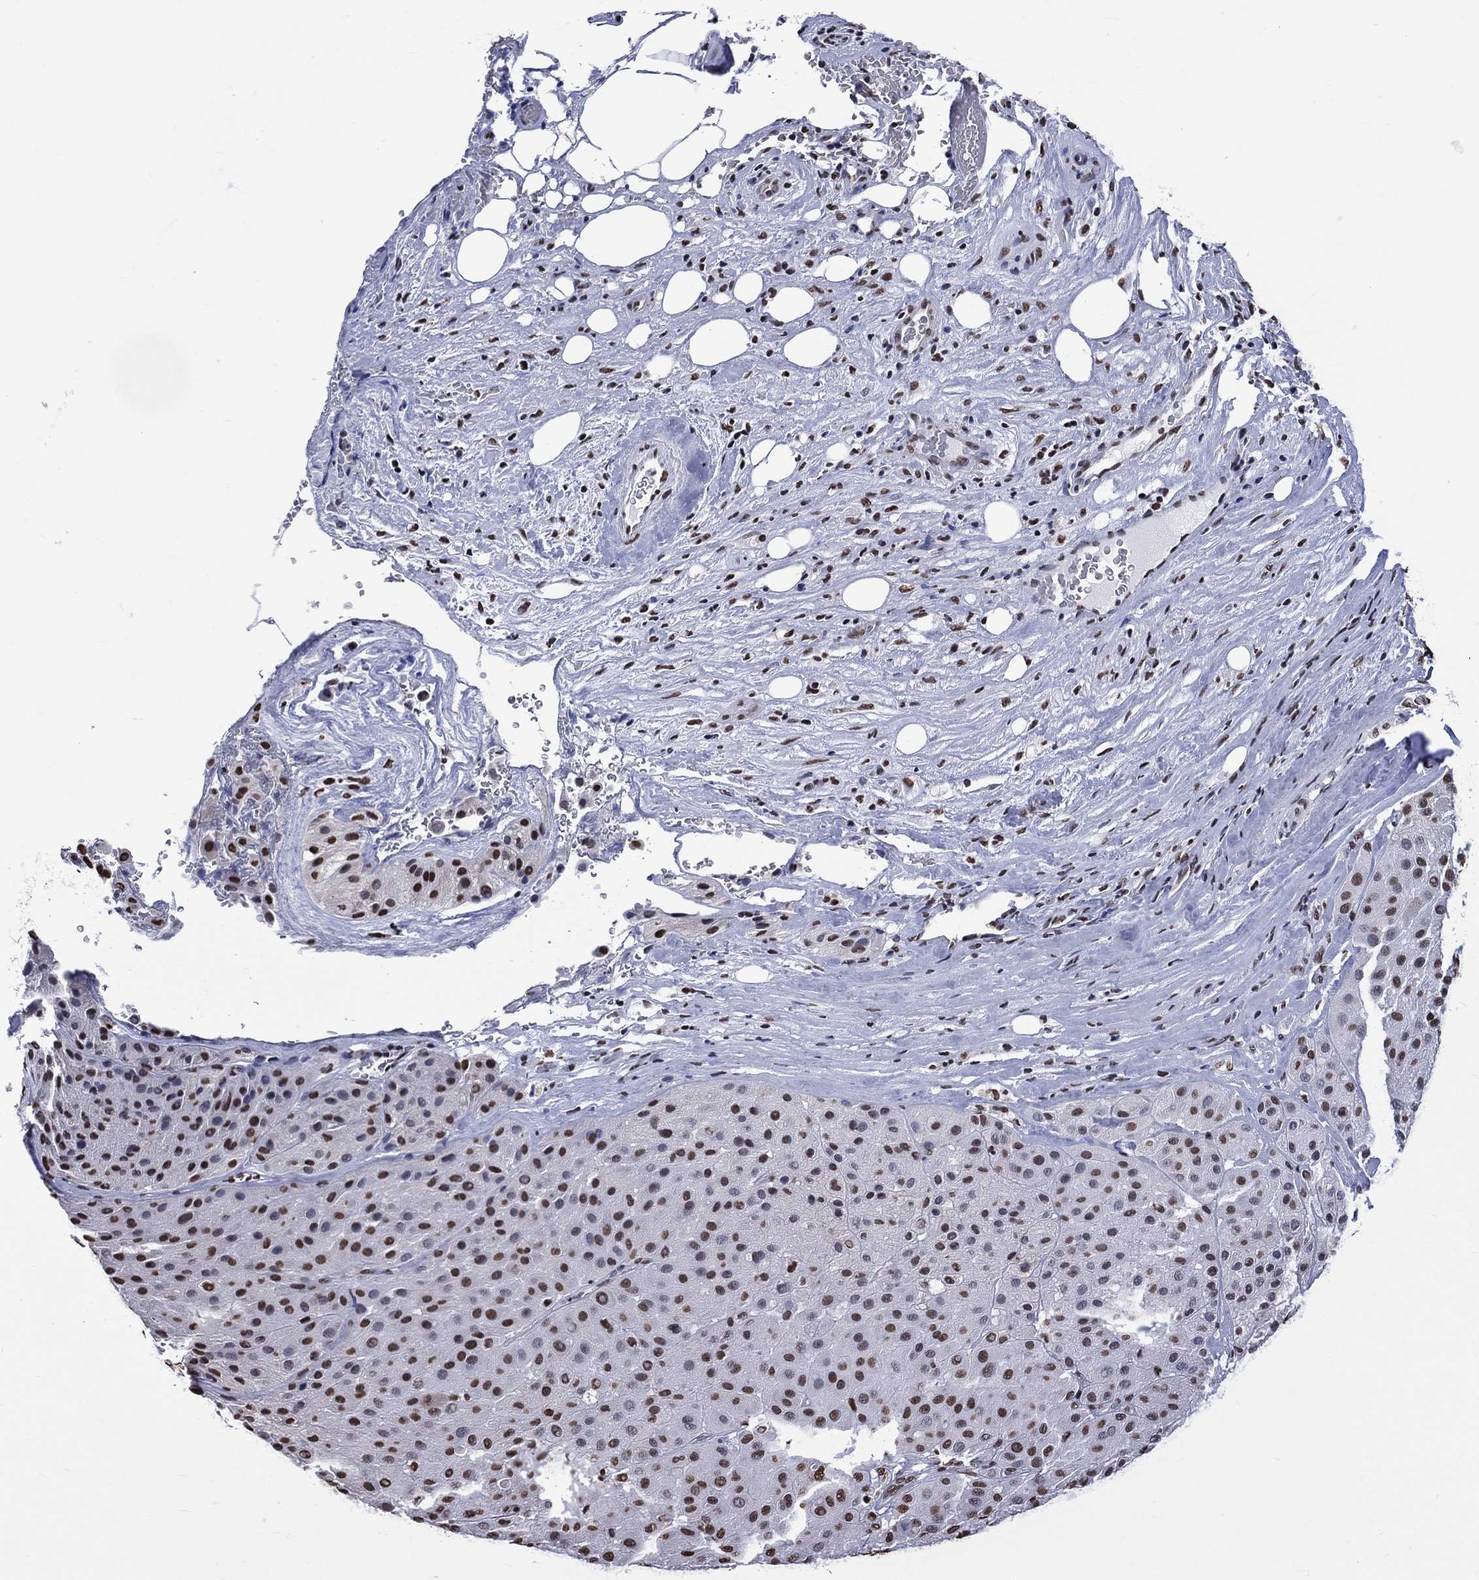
{"staining": {"intensity": "moderate", "quantity": ">75%", "location": "nuclear"}, "tissue": "melanoma", "cell_type": "Tumor cells", "image_type": "cancer", "snomed": [{"axis": "morphology", "description": "Malignant melanoma, Metastatic site"}, {"axis": "topography", "description": "Smooth muscle"}], "caption": "Brown immunohistochemical staining in malignant melanoma (metastatic site) exhibits moderate nuclear positivity in about >75% of tumor cells.", "gene": "RETREG2", "patient": {"sex": "male", "age": 41}}